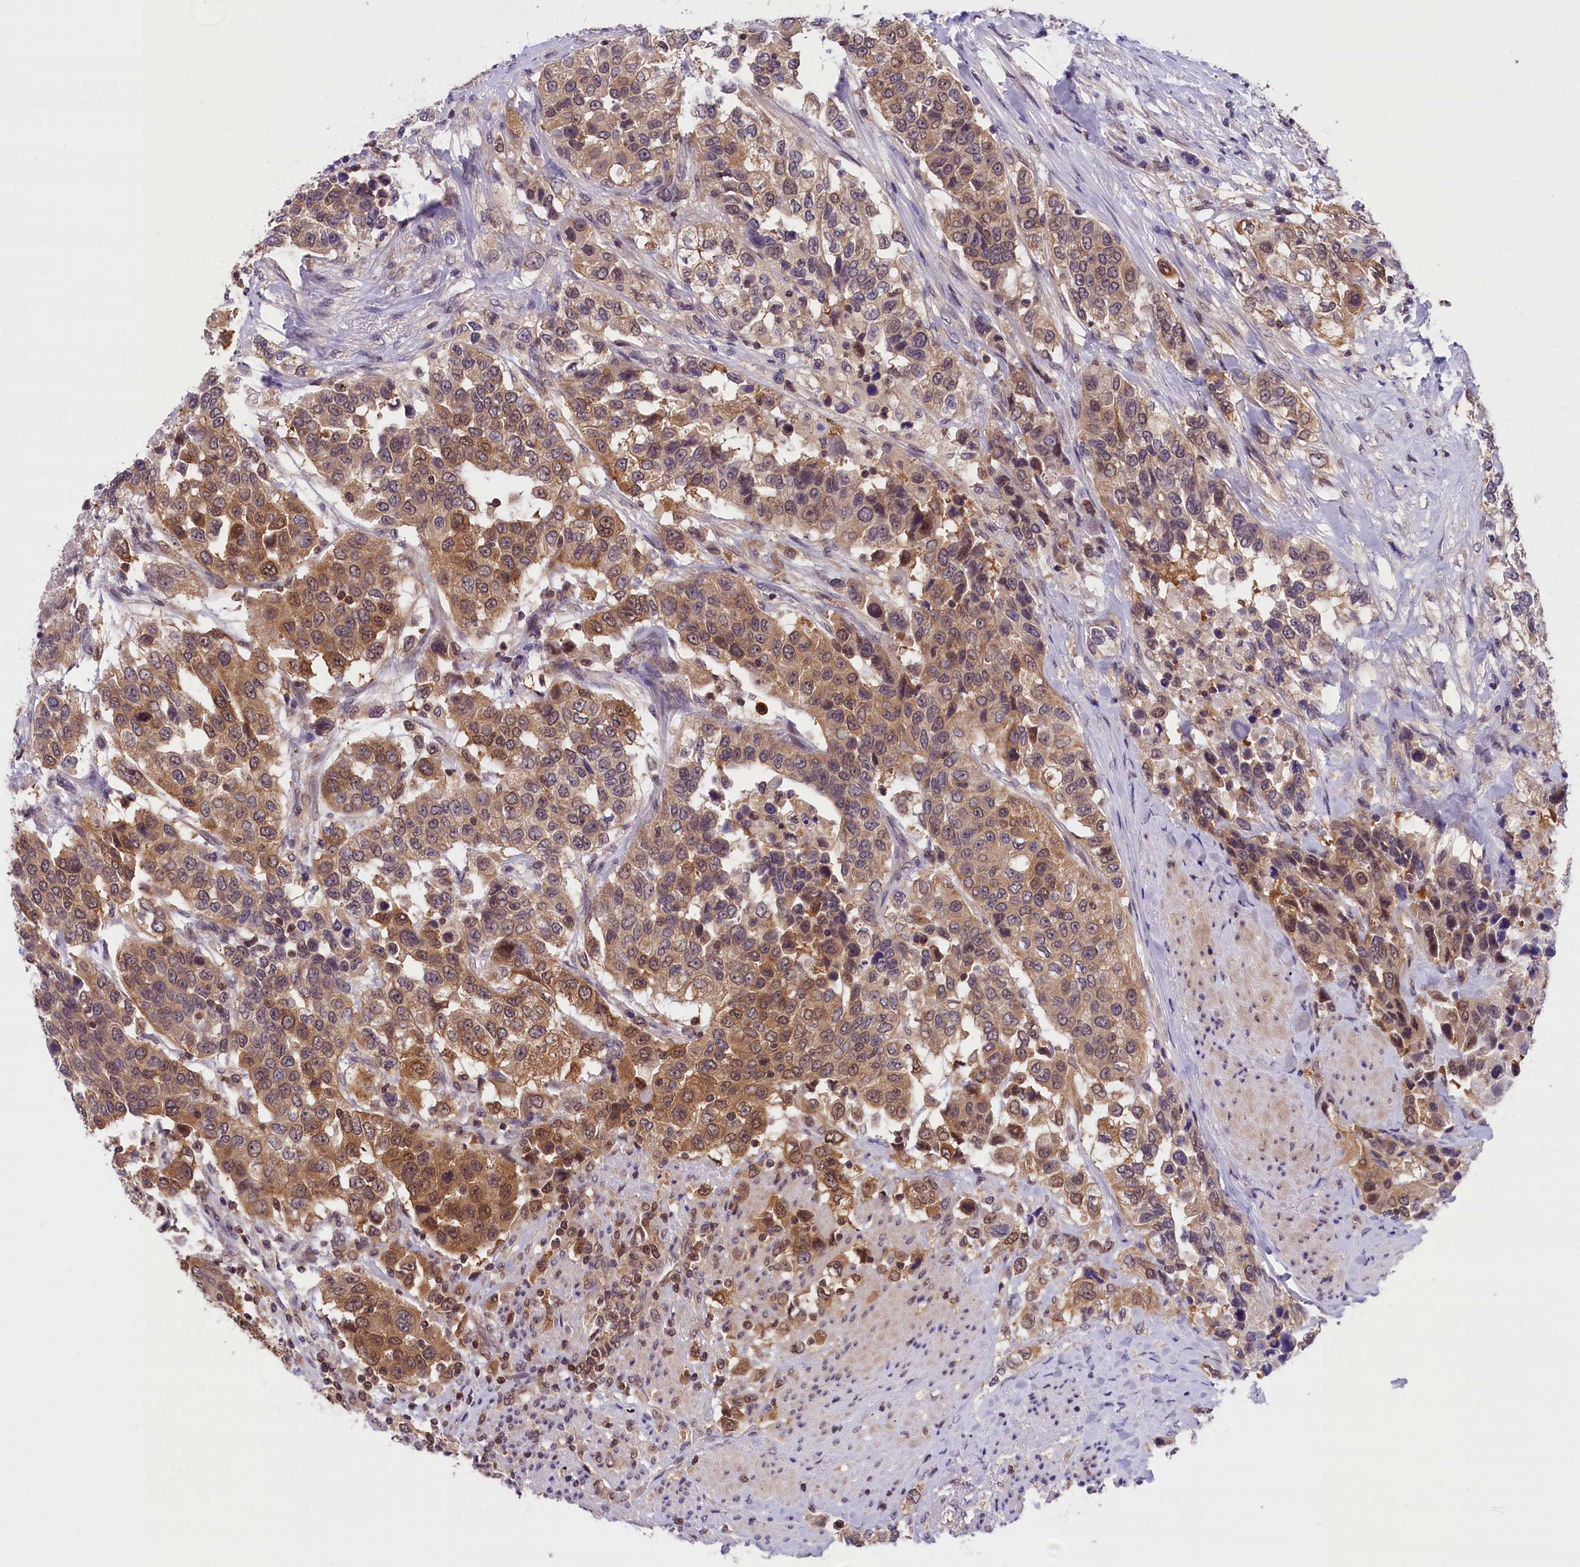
{"staining": {"intensity": "moderate", "quantity": ">75%", "location": "cytoplasmic/membranous,nuclear"}, "tissue": "urothelial cancer", "cell_type": "Tumor cells", "image_type": "cancer", "snomed": [{"axis": "morphology", "description": "Urothelial carcinoma, High grade"}, {"axis": "topography", "description": "Urinary bladder"}], "caption": "The photomicrograph displays immunohistochemical staining of high-grade urothelial carcinoma. There is moderate cytoplasmic/membranous and nuclear expression is identified in approximately >75% of tumor cells. (Brightfield microscopy of DAB IHC at high magnification).", "gene": "TBCB", "patient": {"sex": "female", "age": 80}}